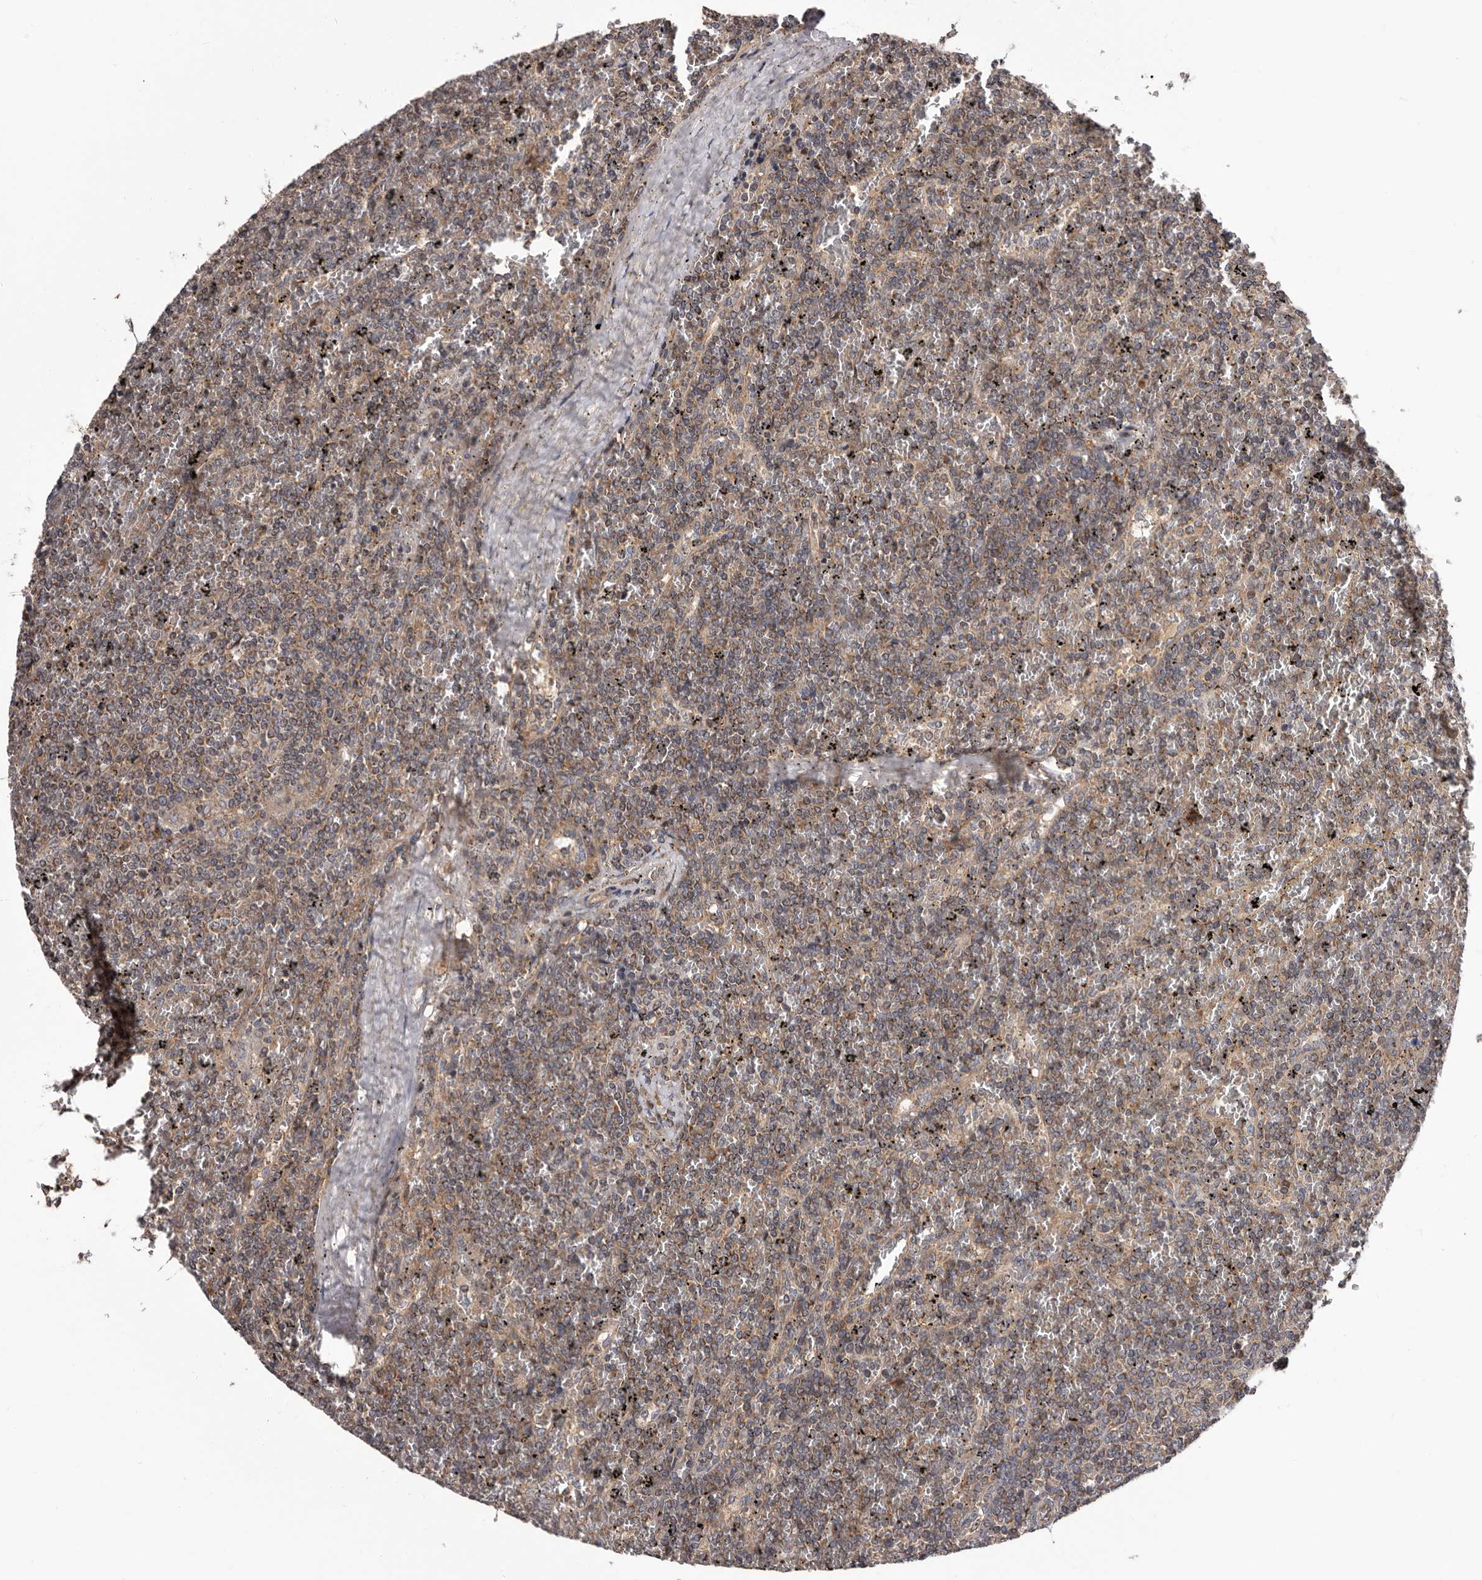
{"staining": {"intensity": "weak", "quantity": ">75%", "location": "cytoplasmic/membranous"}, "tissue": "lymphoma", "cell_type": "Tumor cells", "image_type": "cancer", "snomed": [{"axis": "morphology", "description": "Malignant lymphoma, non-Hodgkin's type, Low grade"}, {"axis": "topography", "description": "Spleen"}], "caption": "Protein expression analysis of malignant lymphoma, non-Hodgkin's type (low-grade) demonstrates weak cytoplasmic/membranous staining in about >75% of tumor cells.", "gene": "VPS37A", "patient": {"sex": "female", "age": 19}}